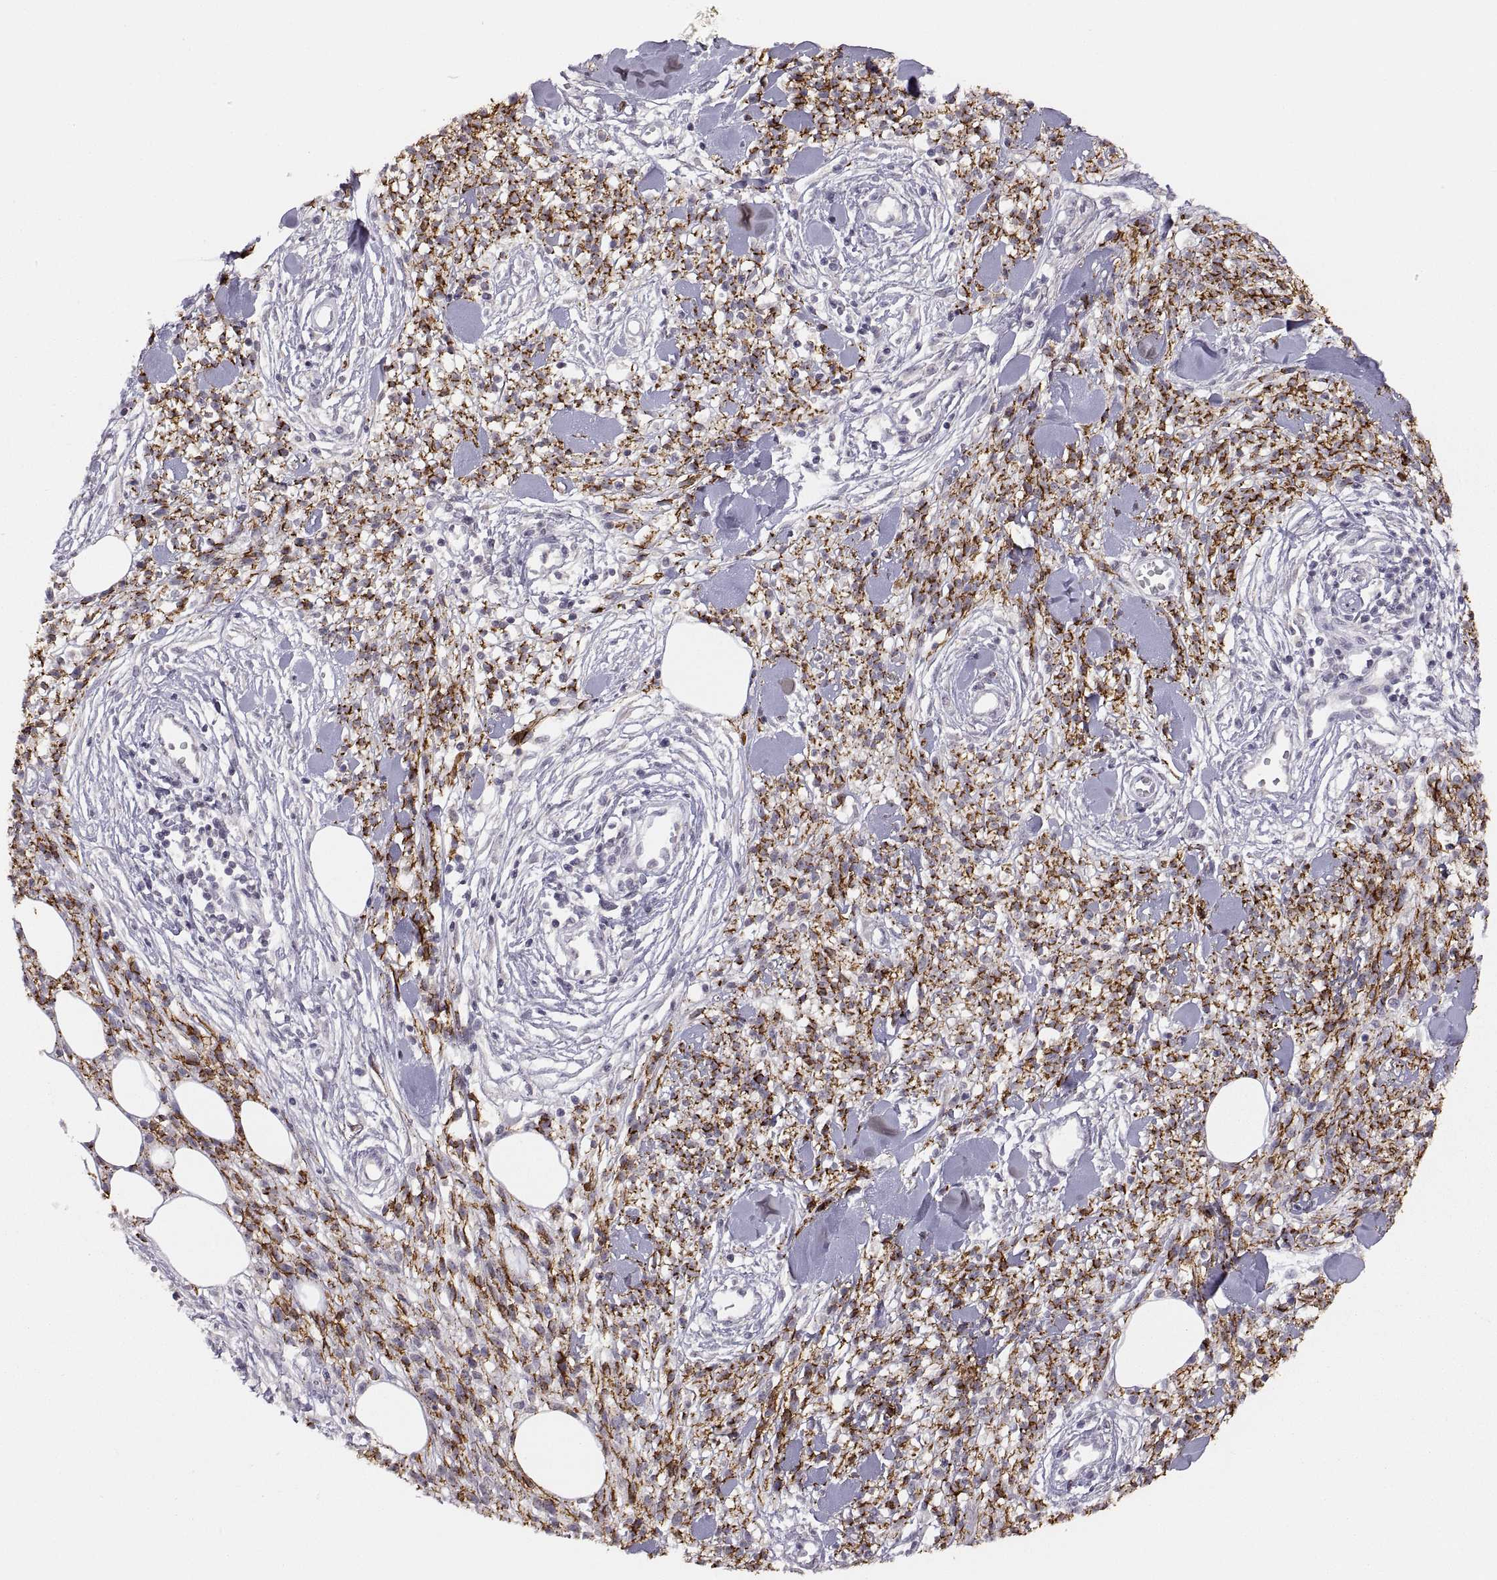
{"staining": {"intensity": "strong", "quantity": "25%-75%", "location": "cytoplasmic/membranous"}, "tissue": "melanoma", "cell_type": "Tumor cells", "image_type": "cancer", "snomed": [{"axis": "morphology", "description": "Malignant melanoma, NOS"}, {"axis": "topography", "description": "Skin"}, {"axis": "topography", "description": "Skin of trunk"}], "caption": "Human malignant melanoma stained for a protein (brown) demonstrates strong cytoplasmic/membranous positive positivity in about 25%-75% of tumor cells.", "gene": "CDH2", "patient": {"sex": "male", "age": 74}}